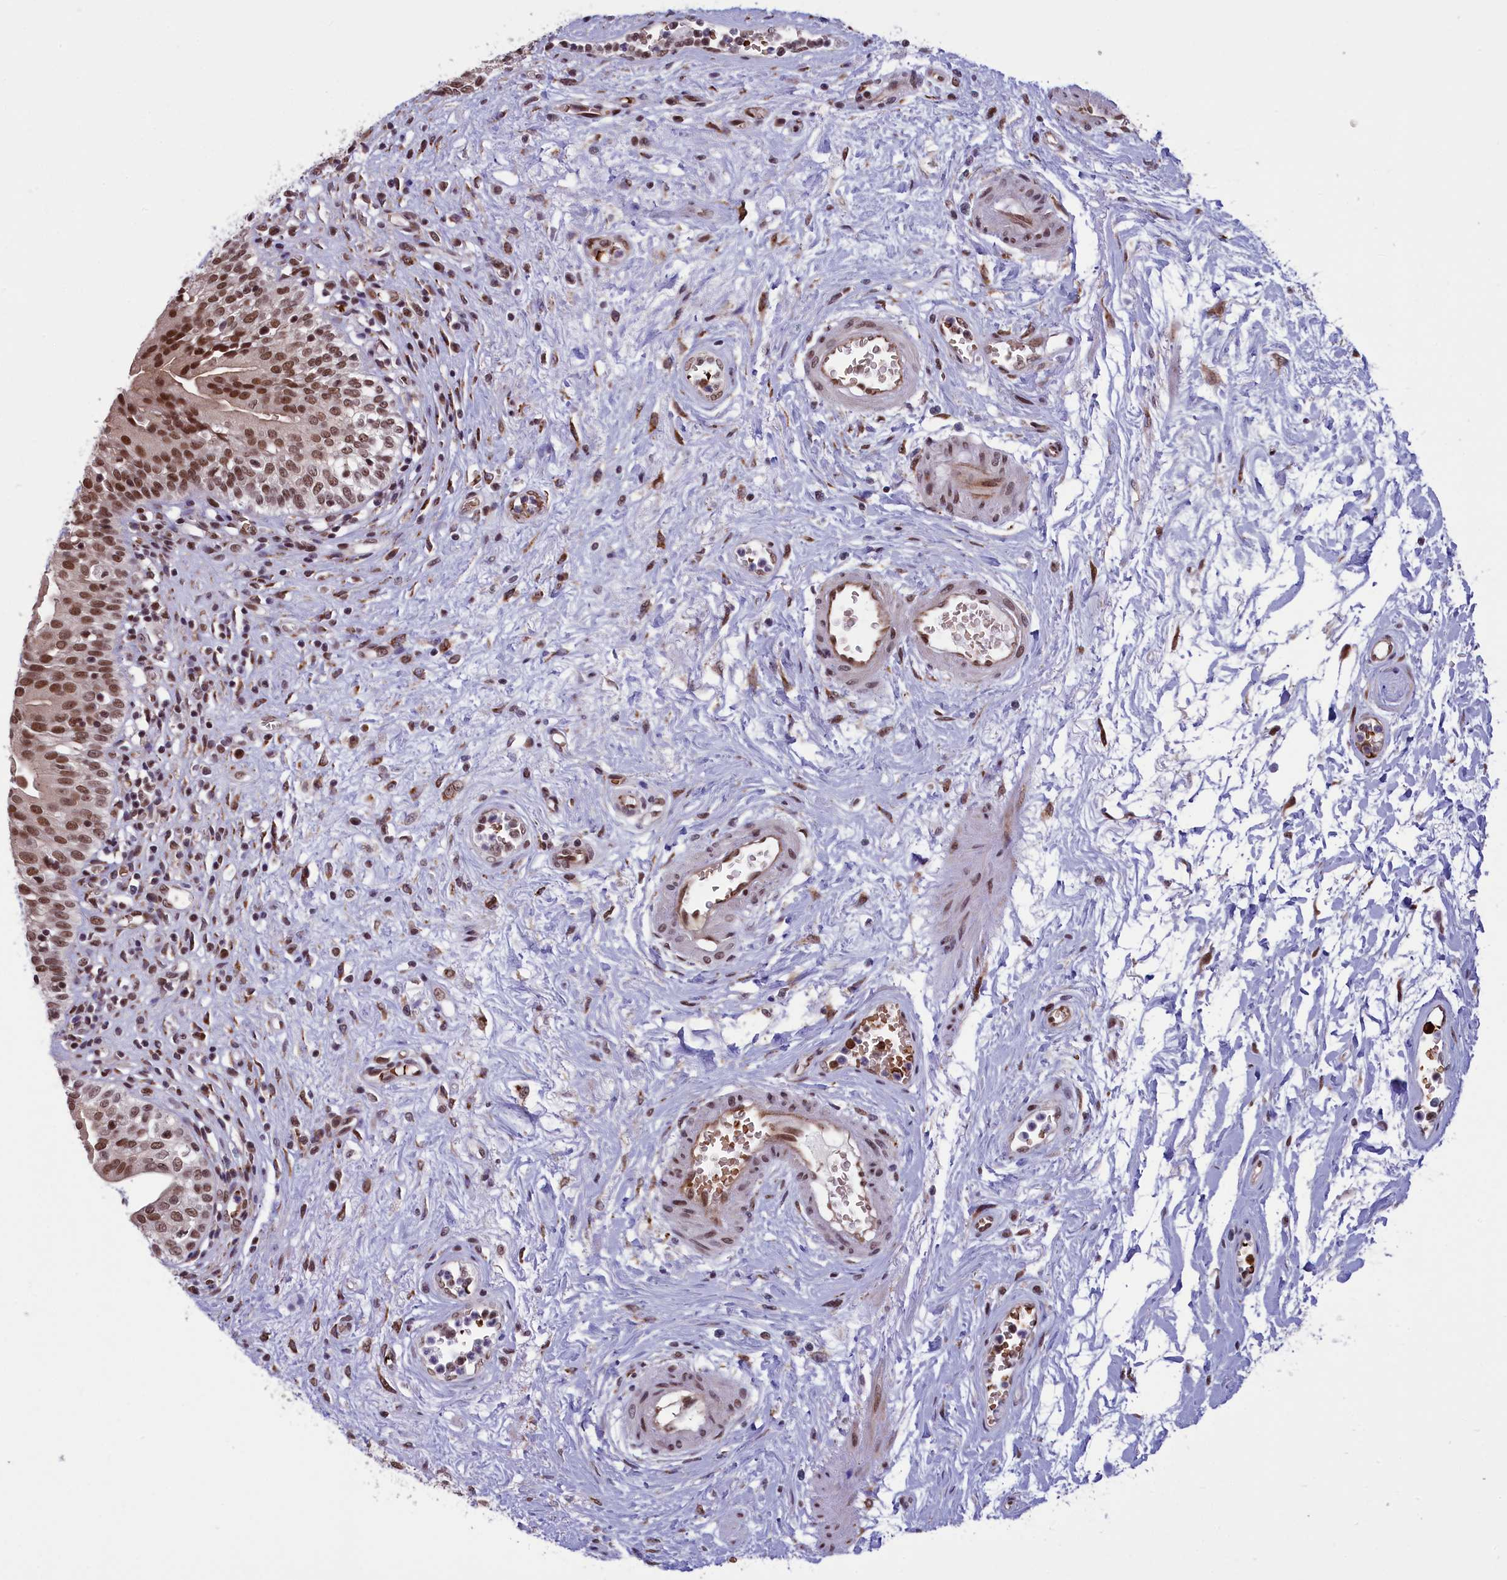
{"staining": {"intensity": "strong", "quantity": ">75%", "location": "nuclear"}, "tissue": "urinary bladder", "cell_type": "Urothelial cells", "image_type": "normal", "snomed": [{"axis": "morphology", "description": "Normal tissue, NOS"}, {"axis": "morphology", "description": "Inflammation, NOS"}, {"axis": "topography", "description": "Urinary bladder"}], "caption": "An immunohistochemistry (IHC) photomicrograph of benign tissue is shown. Protein staining in brown labels strong nuclear positivity in urinary bladder within urothelial cells.", "gene": "MPHOSPH8", "patient": {"sex": "male", "age": 63}}